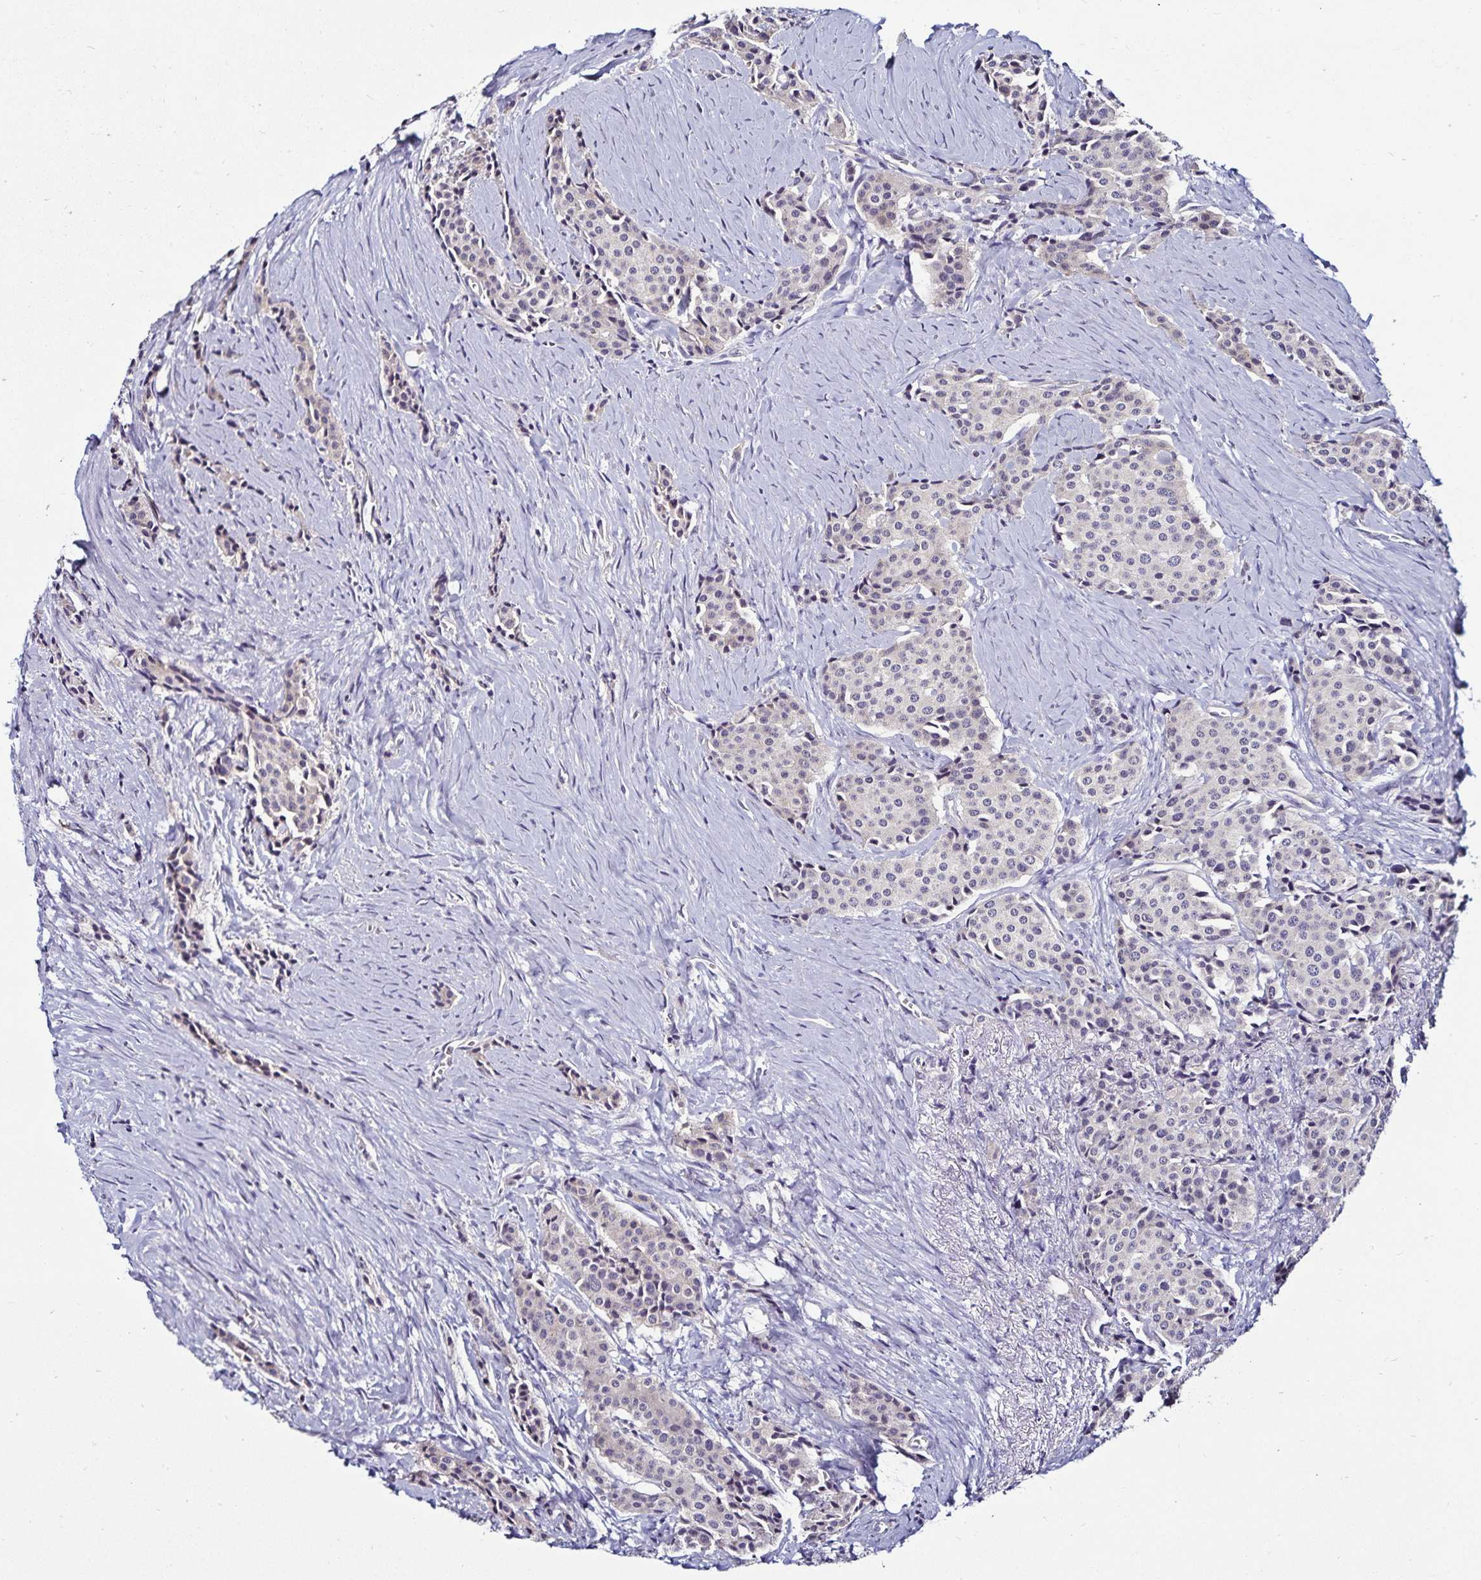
{"staining": {"intensity": "negative", "quantity": "none", "location": "none"}, "tissue": "carcinoid", "cell_type": "Tumor cells", "image_type": "cancer", "snomed": [{"axis": "morphology", "description": "Carcinoid, malignant, NOS"}, {"axis": "topography", "description": "Small intestine"}], "caption": "This photomicrograph is of carcinoid stained with immunohistochemistry (IHC) to label a protein in brown with the nuclei are counter-stained blue. There is no positivity in tumor cells.", "gene": "ACSL5", "patient": {"sex": "male", "age": 73}}